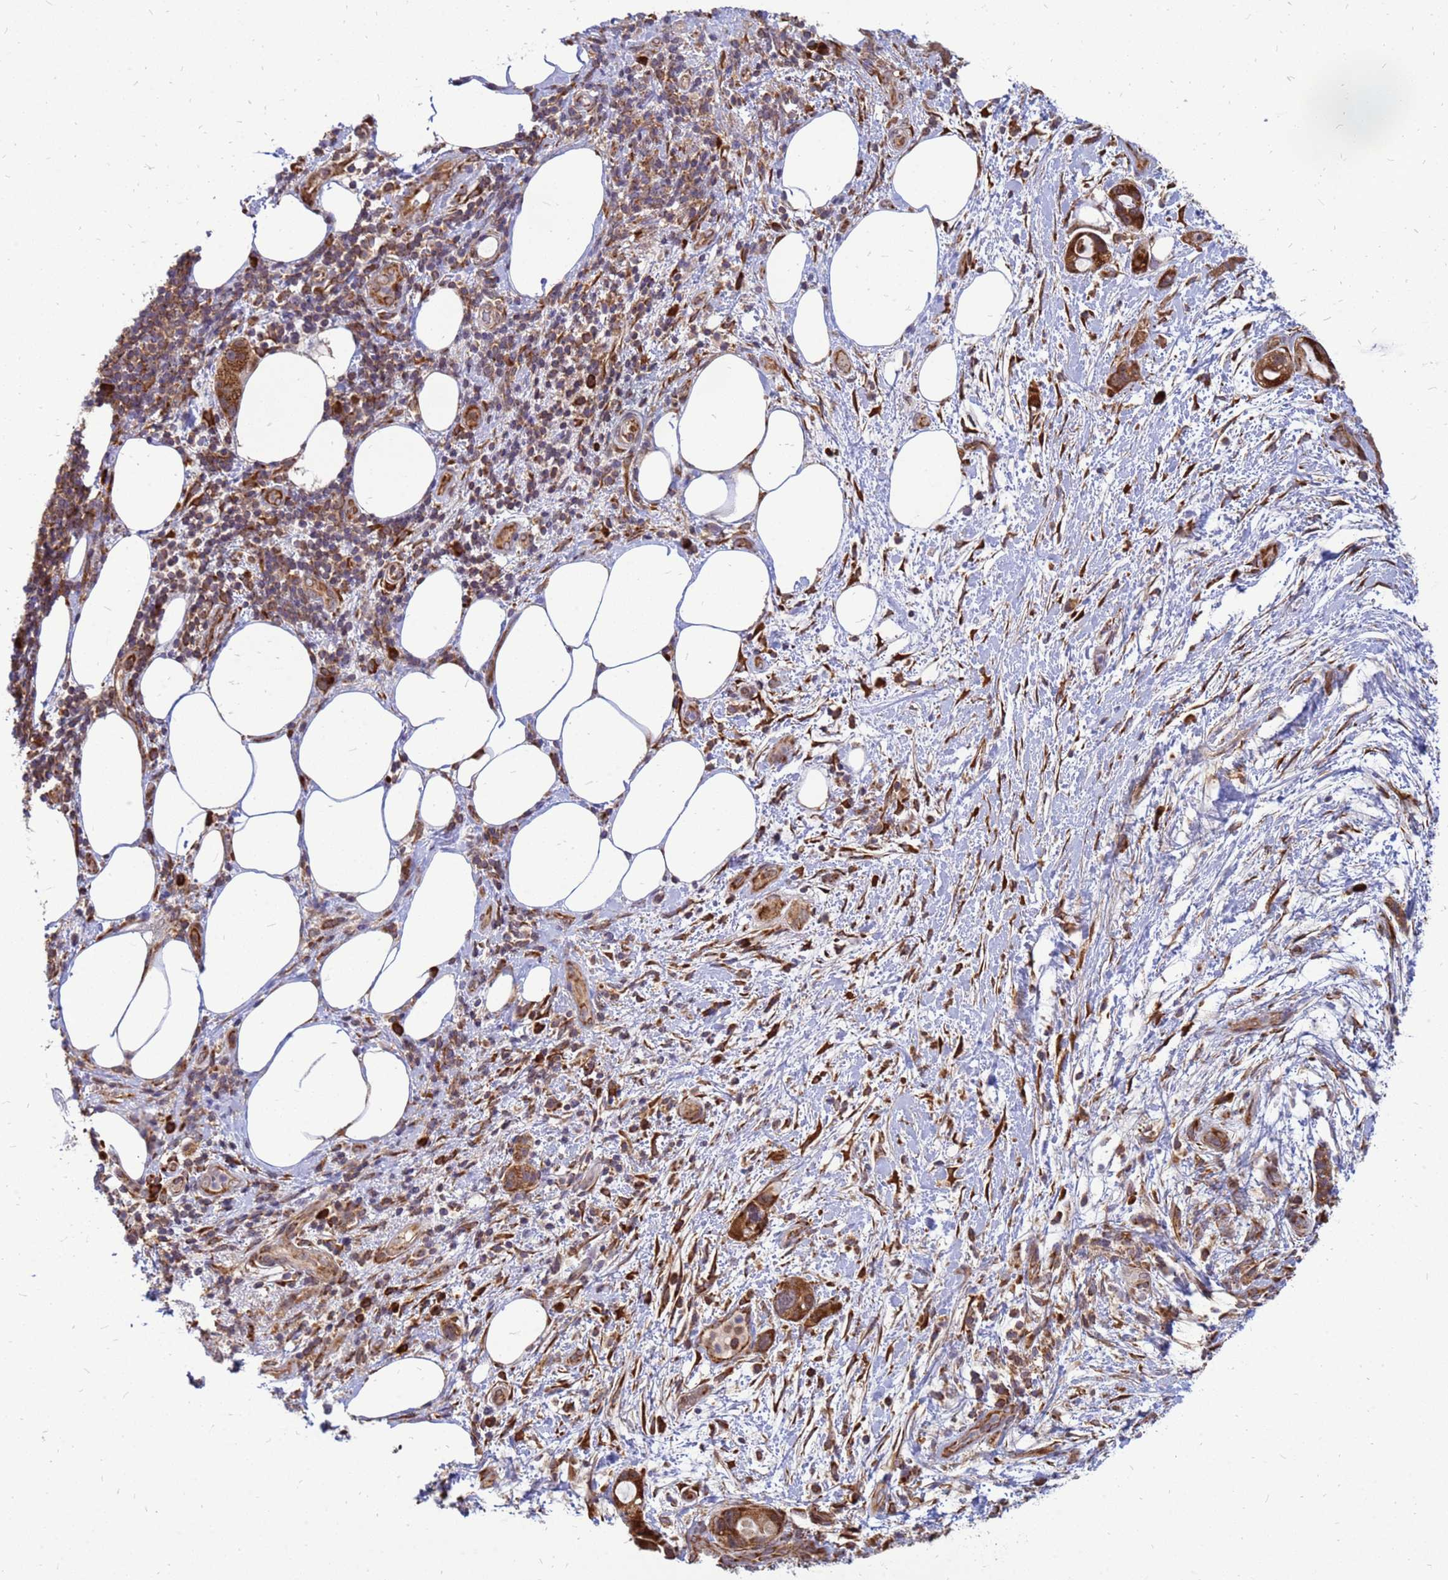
{"staining": {"intensity": "strong", "quantity": ">75%", "location": "cytoplasmic/membranous"}, "tissue": "pancreatic cancer", "cell_type": "Tumor cells", "image_type": "cancer", "snomed": [{"axis": "morphology", "description": "Adenocarcinoma, NOS"}, {"axis": "topography", "description": "Pancreas"}], "caption": "The photomicrograph shows immunohistochemical staining of pancreatic cancer (adenocarcinoma). There is strong cytoplasmic/membranous expression is present in approximately >75% of tumor cells.", "gene": "RPL8", "patient": {"sex": "female", "age": 61}}